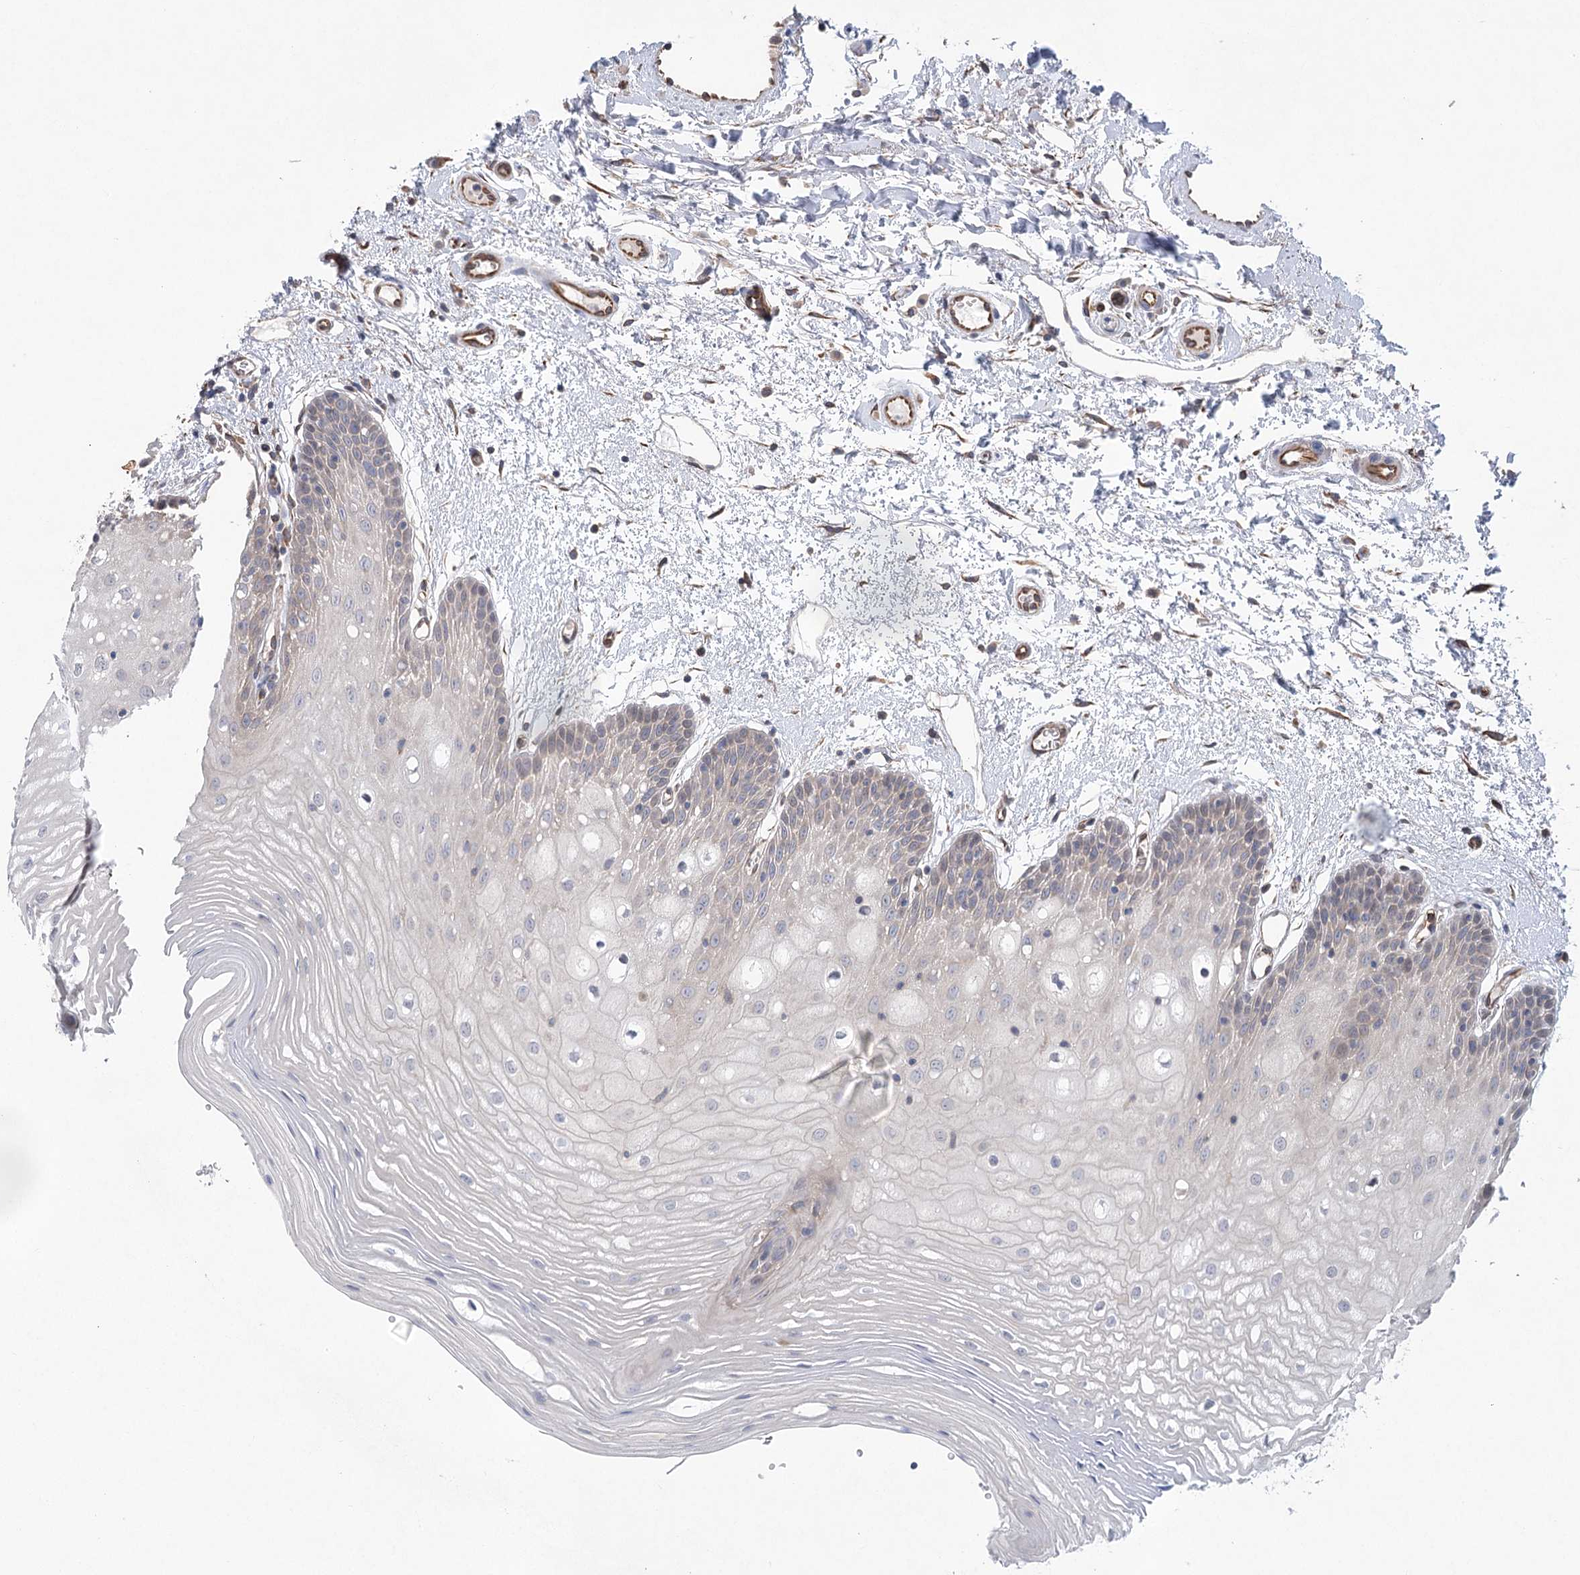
{"staining": {"intensity": "negative", "quantity": "none", "location": "none"}, "tissue": "oral mucosa", "cell_type": "Squamous epithelial cells", "image_type": "normal", "snomed": [{"axis": "morphology", "description": "Normal tissue, NOS"}, {"axis": "topography", "description": "Oral tissue"}, {"axis": "topography", "description": "Tounge, NOS"}], "caption": "DAB (3,3'-diaminobenzidine) immunohistochemical staining of normal oral mucosa shows no significant staining in squamous epithelial cells.", "gene": "RWDD4", "patient": {"sex": "female", "age": 73}}